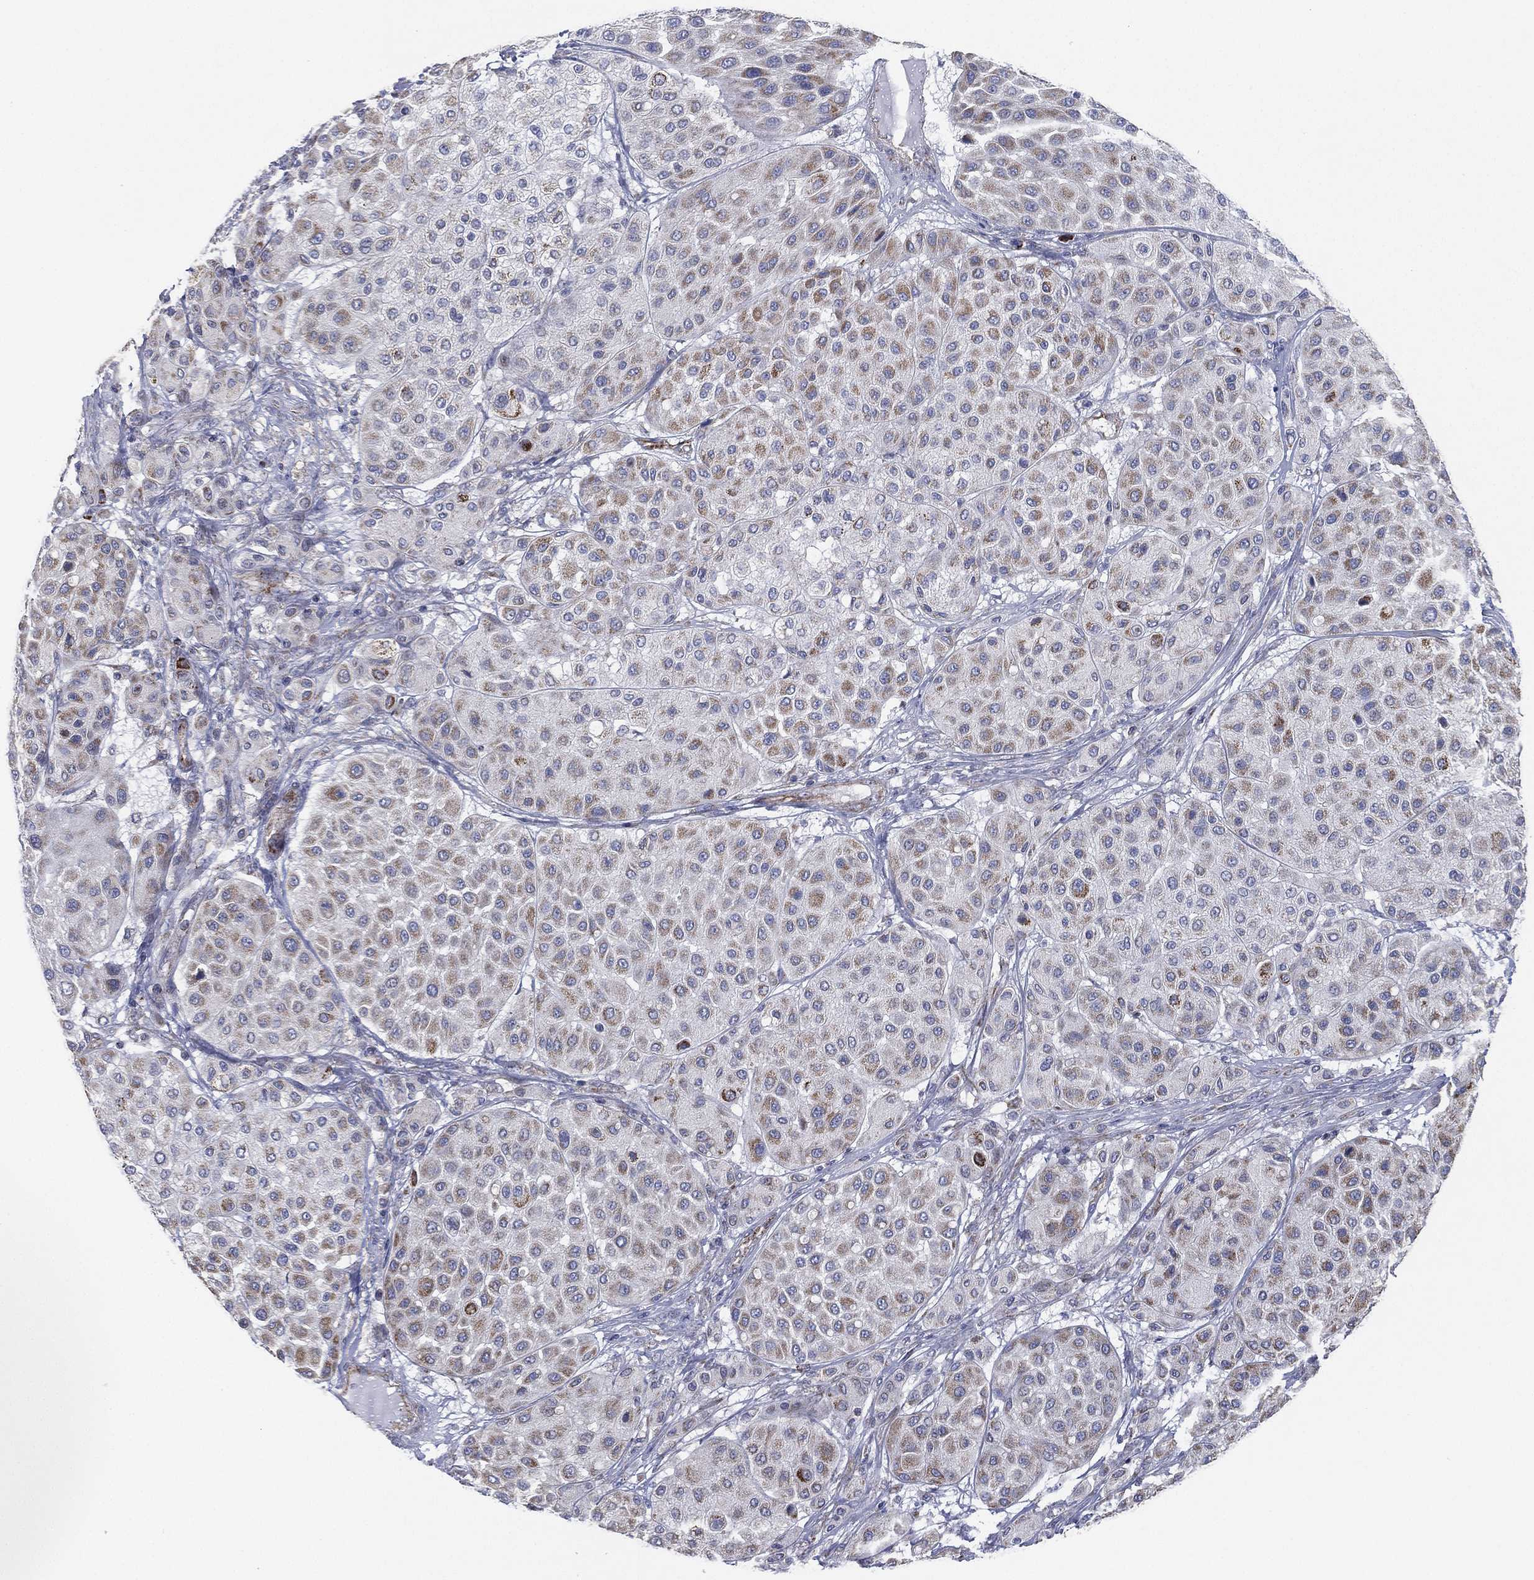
{"staining": {"intensity": "weak", "quantity": "25%-75%", "location": "cytoplasmic/membranous"}, "tissue": "melanoma", "cell_type": "Tumor cells", "image_type": "cancer", "snomed": [{"axis": "morphology", "description": "Malignant melanoma, Metastatic site"}, {"axis": "topography", "description": "Smooth muscle"}], "caption": "This photomicrograph demonstrates immunohistochemistry staining of human malignant melanoma (metastatic site), with low weak cytoplasmic/membranous expression in about 25%-75% of tumor cells.", "gene": "INA", "patient": {"sex": "male", "age": 41}}